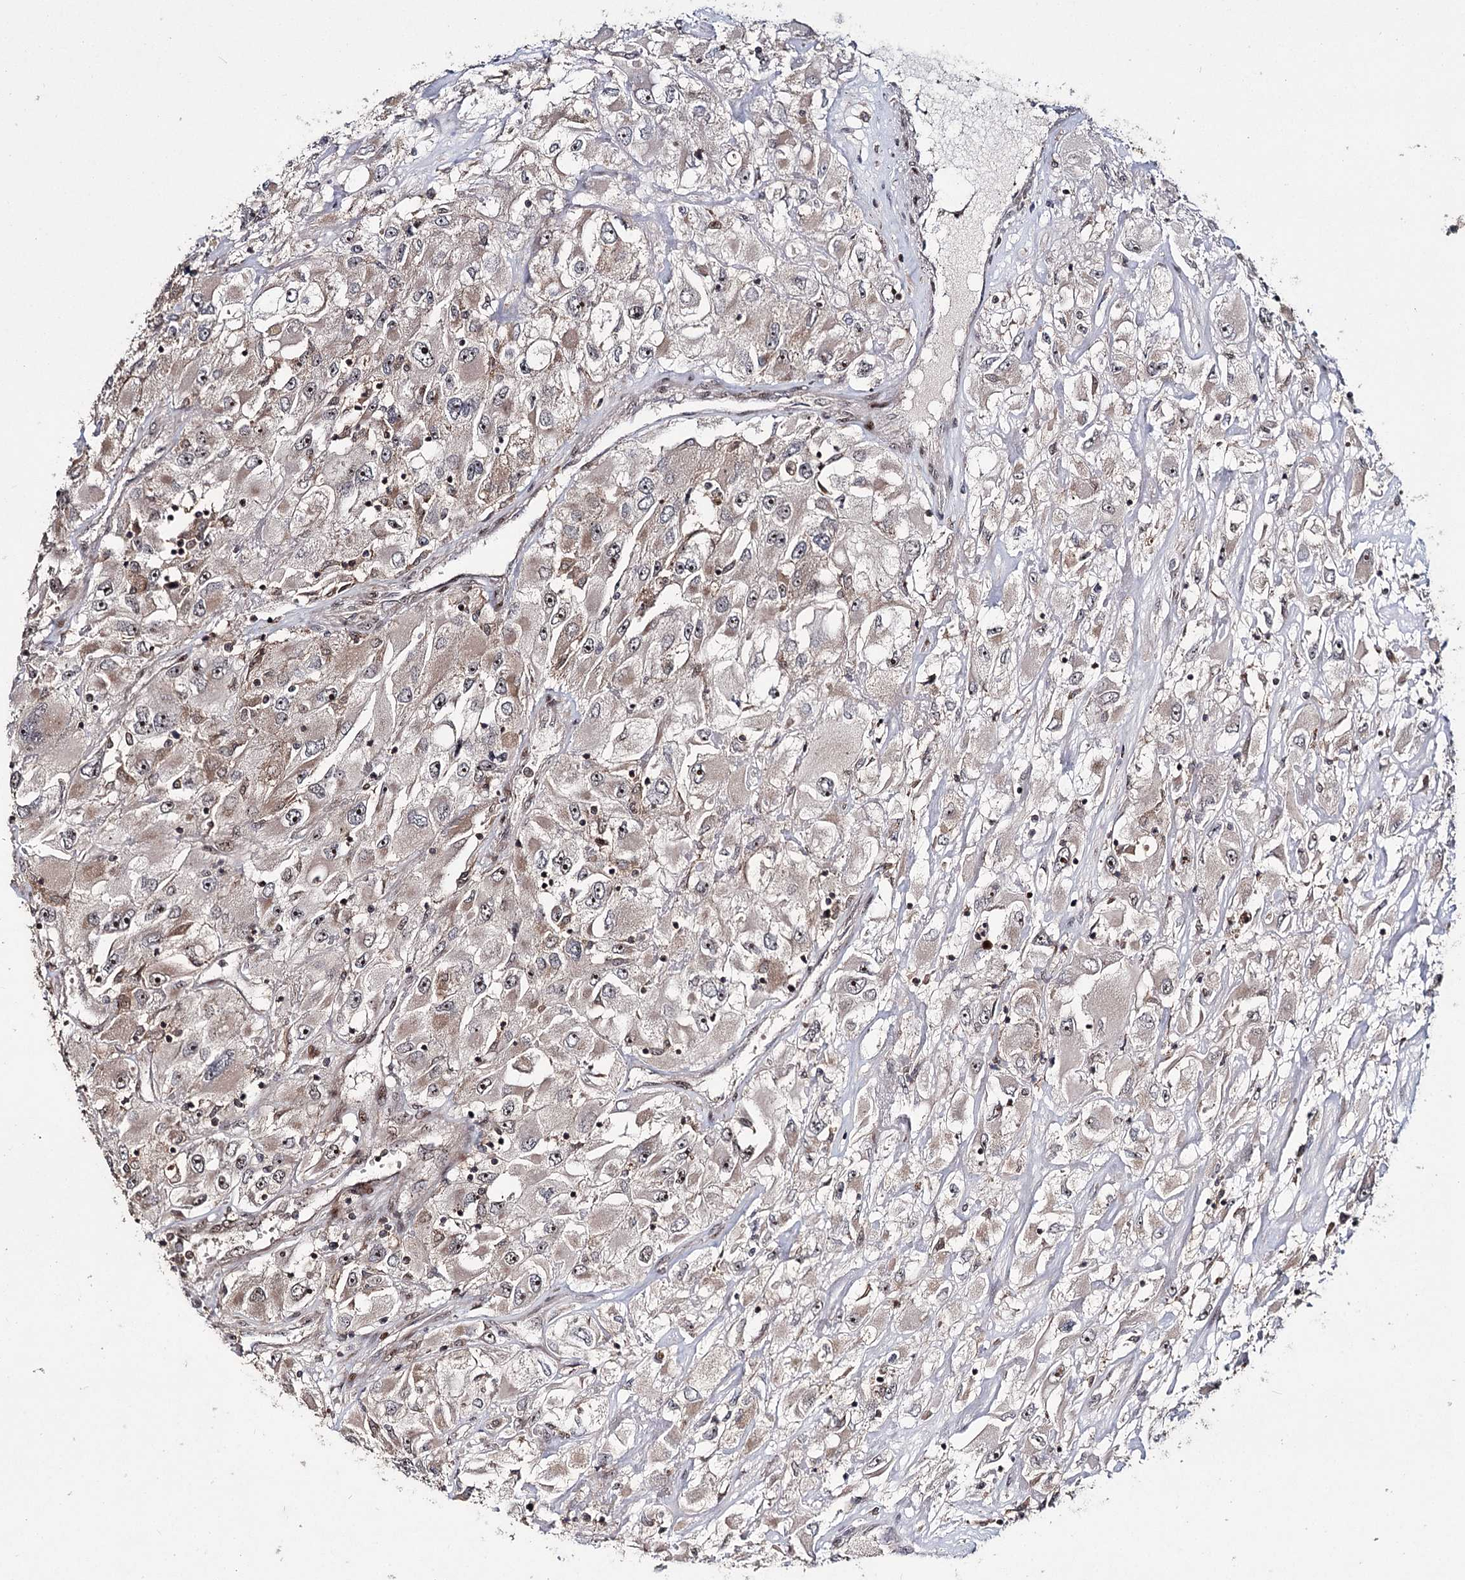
{"staining": {"intensity": "moderate", "quantity": ">75%", "location": "cytoplasmic/membranous,nuclear"}, "tissue": "renal cancer", "cell_type": "Tumor cells", "image_type": "cancer", "snomed": [{"axis": "morphology", "description": "Adenocarcinoma, NOS"}, {"axis": "topography", "description": "Kidney"}], "caption": "Immunohistochemical staining of human adenocarcinoma (renal) shows moderate cytoplasmic/membranous and nuclear protein expression in about >75% of tumor cells.", "gene": "MKNK2", "patient": {"sex": "female", "age": 52}}